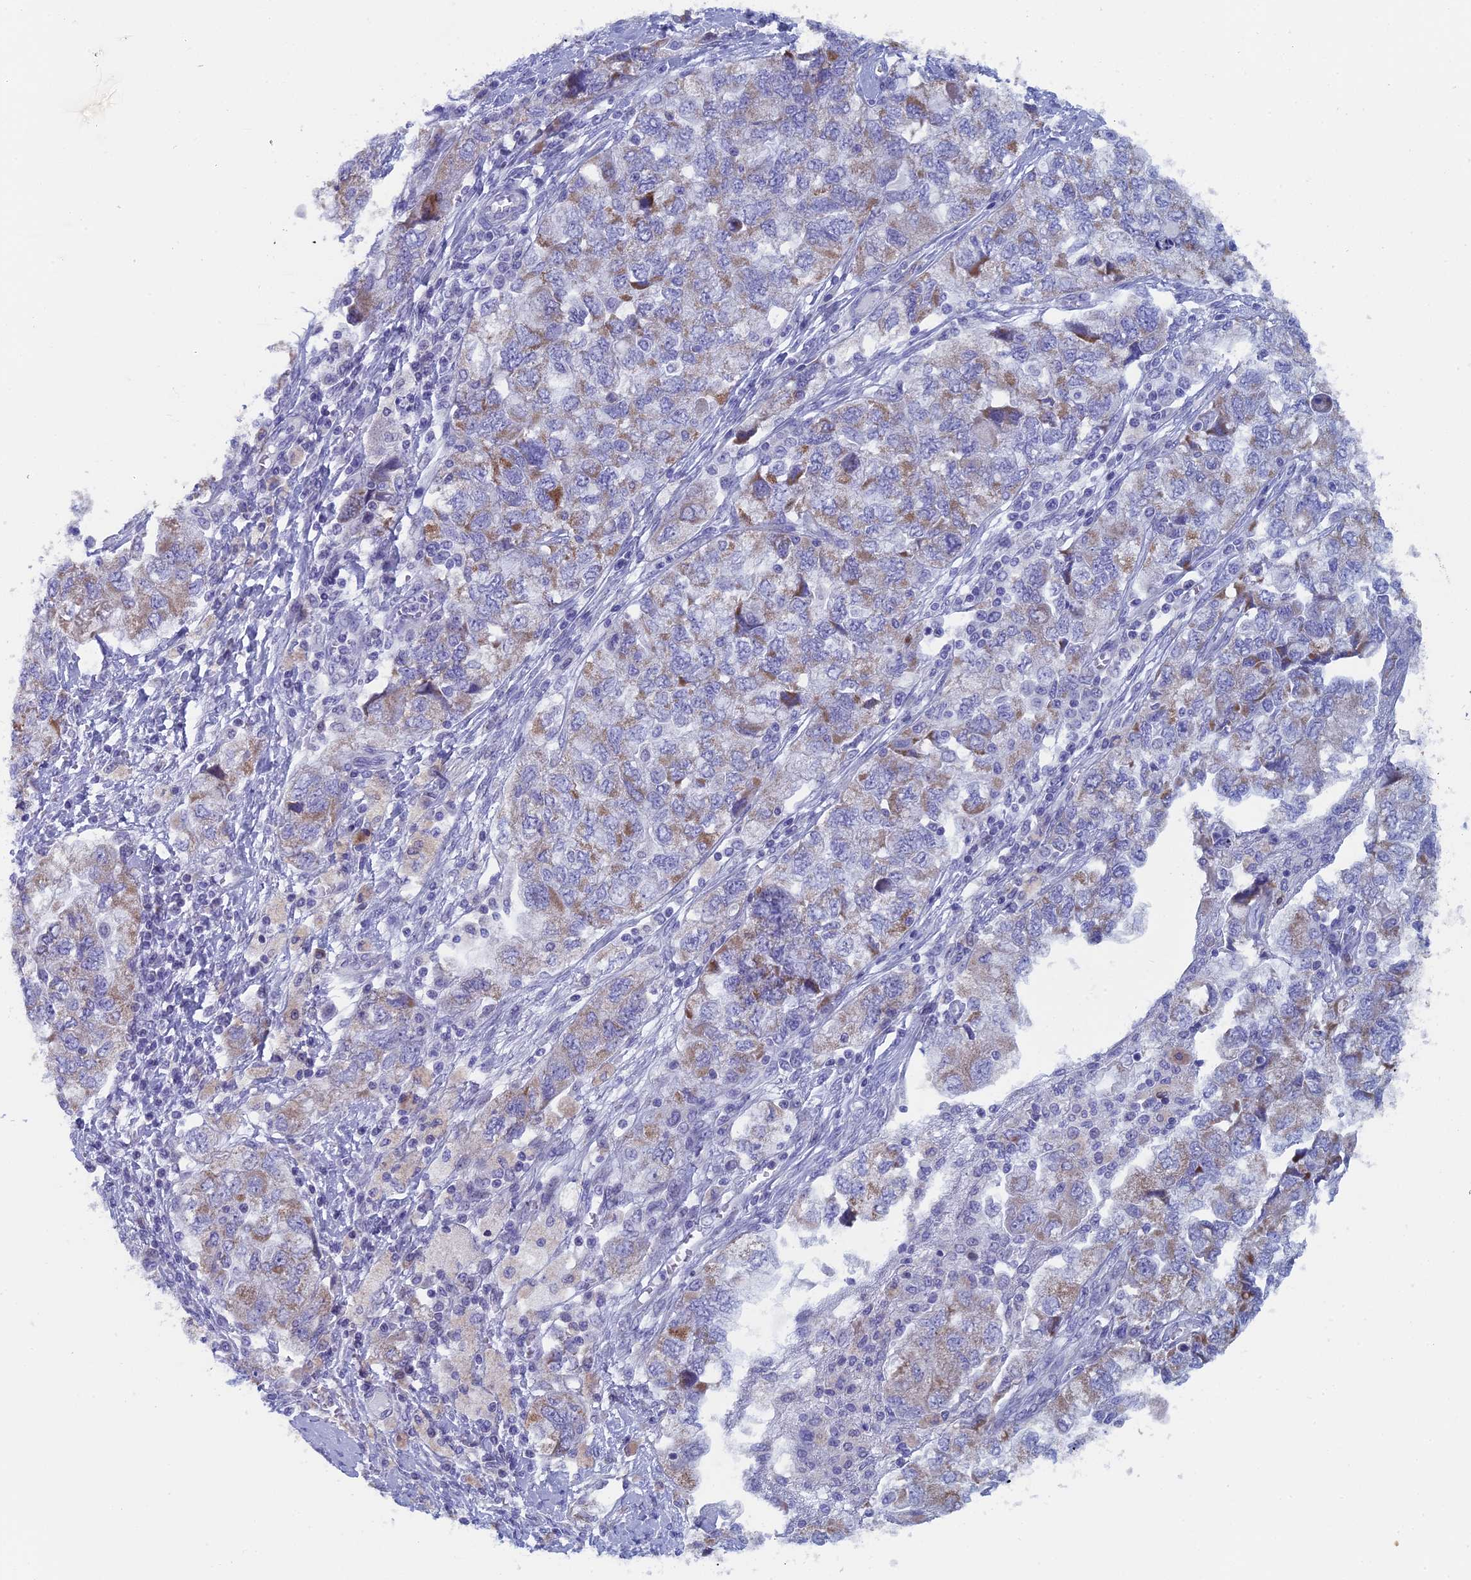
{"staining": {"intensity": "weak", "quantity": "25%-75%", "location": "cytoplasmic/membranous"}, "tissue": "ovarian cancer", "cell_type": "Tumor cells", "image_type": "cancer", "snomed": [{"axis": "morphology", "description": "Carcinoma, NOS"}, {"axis": "morphology", "description": "Cystadenocarcinoma, serous, NOS"}, {"axis": "topography", "description": "Ovary"}], "caption": "The histopathology image demonstrates staining of ovarian cancer, revealing weak cytoplasmic/membranous protein expression (brown color) within tumor cells.", "gene": "NIBAN3", "patient": {"sex": "female", "age": 69}}